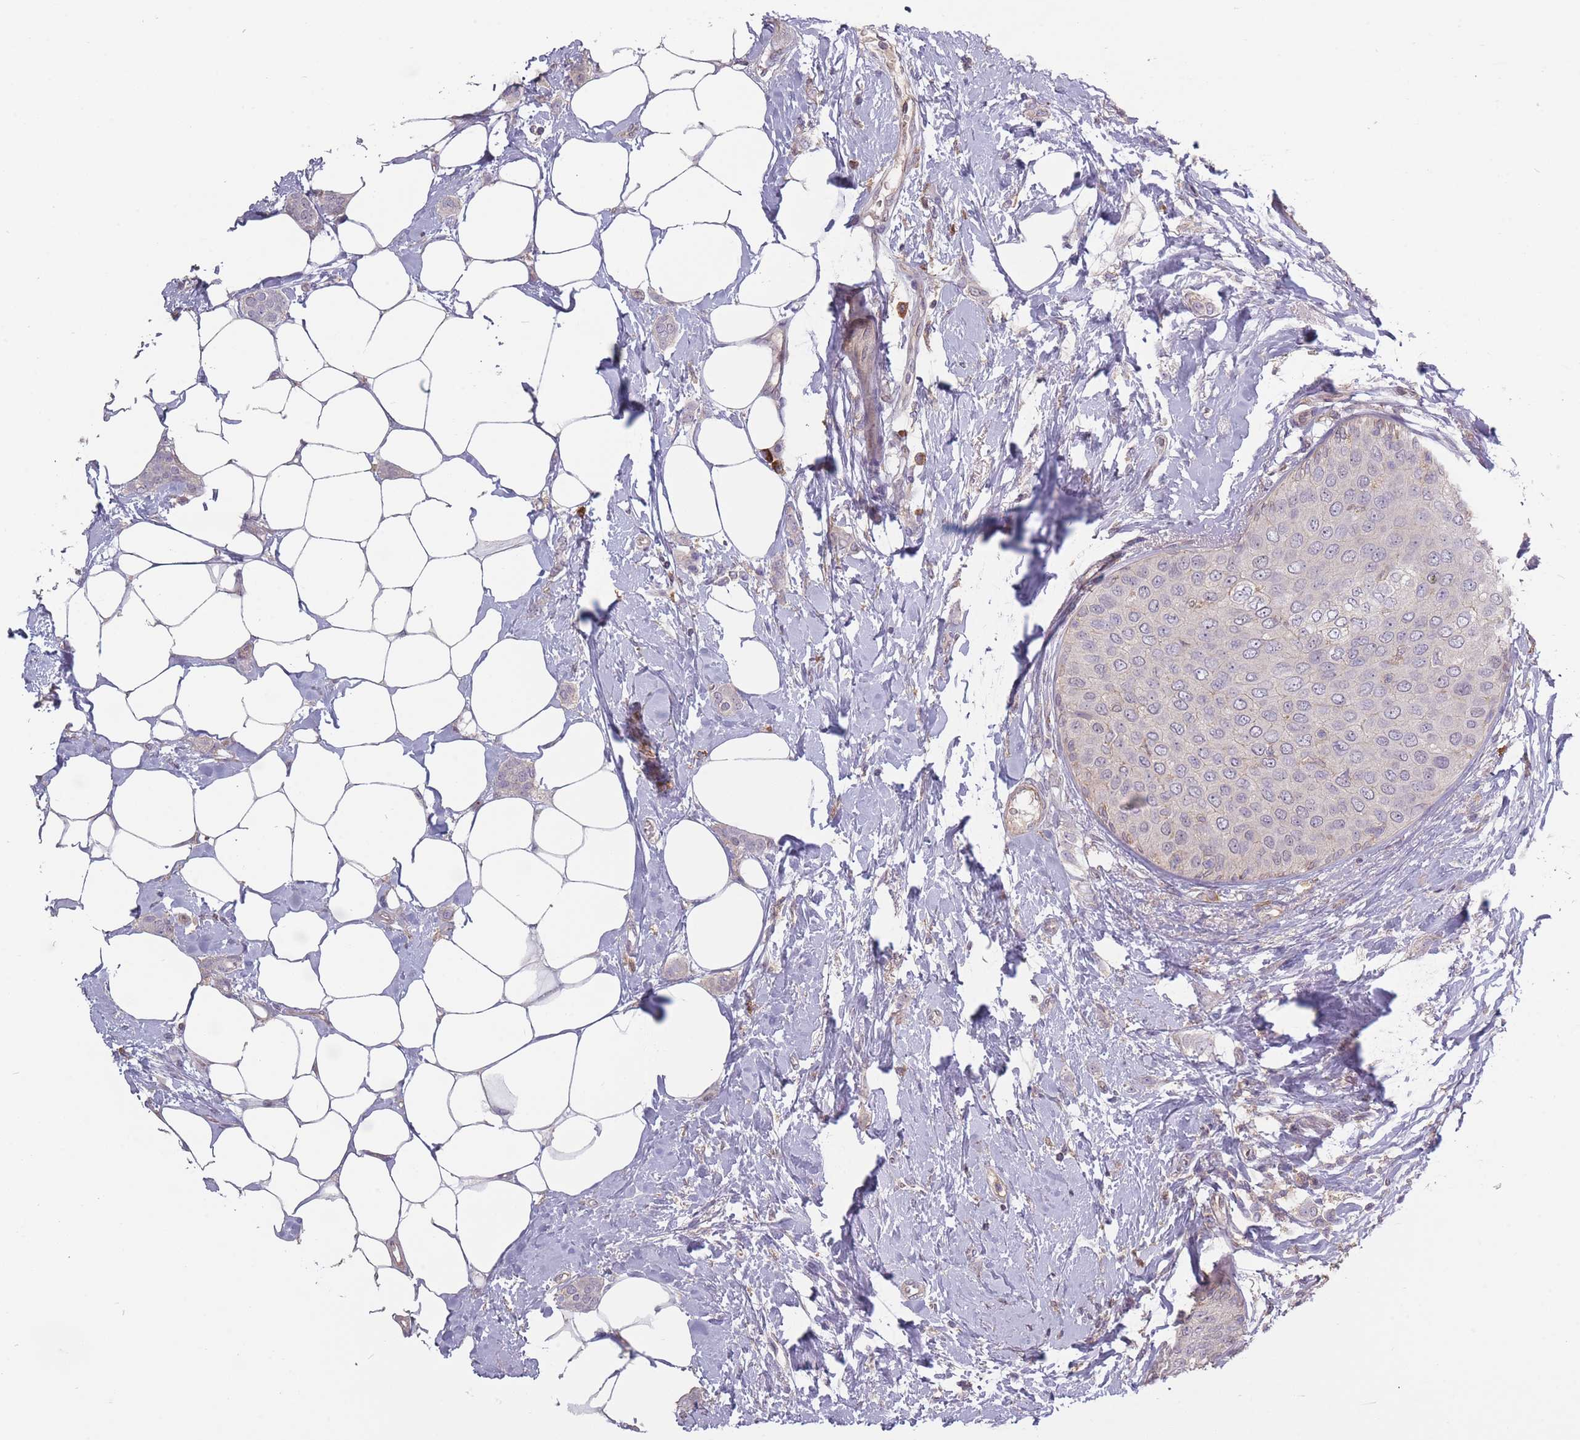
{"staining": {"intensity": "negative", "quantity": "none", "location": "none"}, "tissue": "breast cancer", "cell_type": "Tumor cells", "image_type": "cancer", "snomed": [{"axis": "morphology", "description": "Duct carcinoma"}, {"axis": "topography", "description": "Breast"}], "caption": "Tumor cells show no significant protein positivity in breast cancer.", "gene": "TET3", "patient": {"sex": "female", "age": 72}}